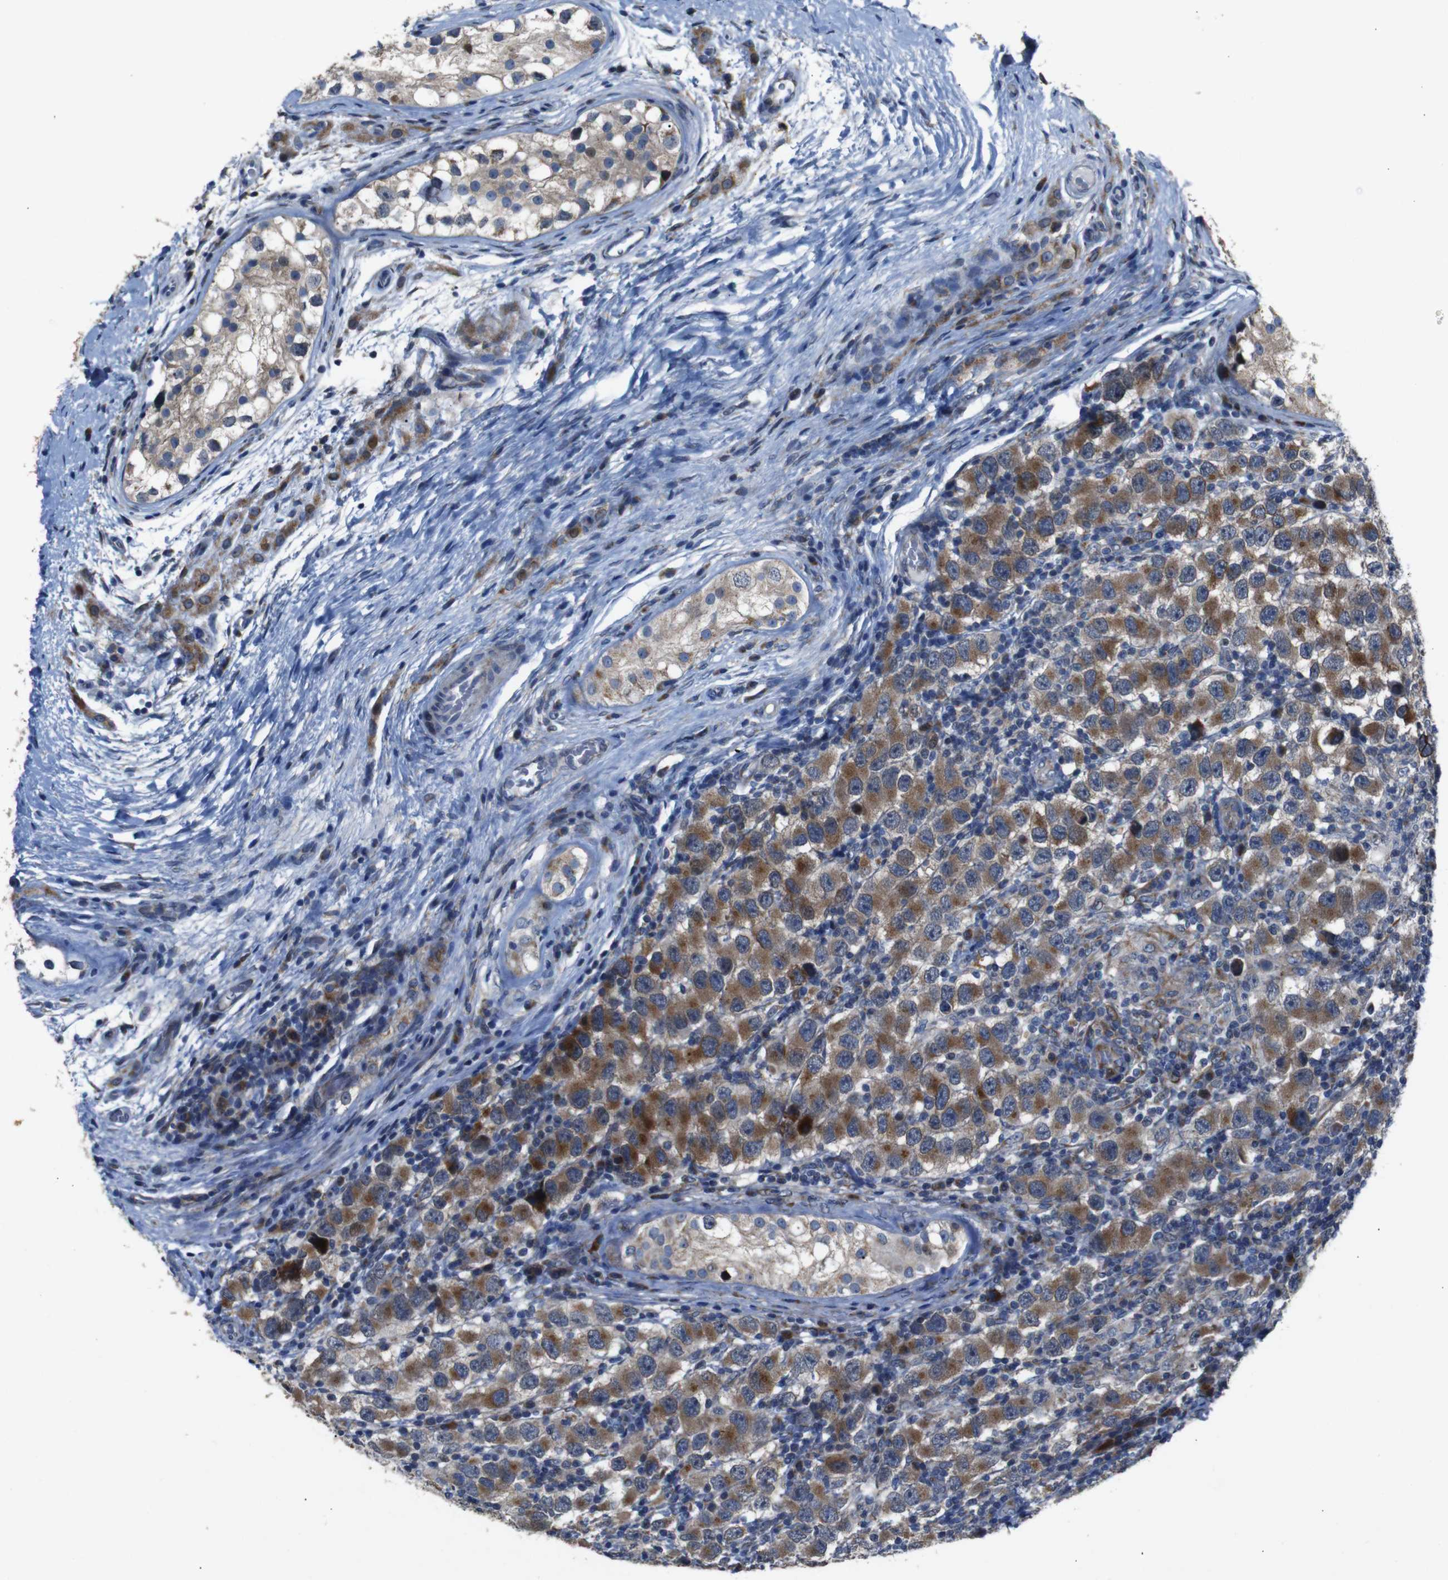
{"staining": {"intensity": "moderate", "quantity": ">75%", "location": "cytoplasmic/membranous"}, "tissue": "testis cancer", "cell_type": "Tumor cells", "image_type": "cancer", "snomed": [{"axis": "morphology", "description": "Carcinoma, Embryonal, NOS"}, {"axis": "topography", "description": "Testis"}], "caption": "Approximately >75% of tumor cells in human embryonal carcinoma (testis) exhibit moderate cytoplasmic/membranous protein positivity as visualized by brown immunohistochemical staining.", "gene": "CHST10", "patient": {"sex": "male", "age": 21}}